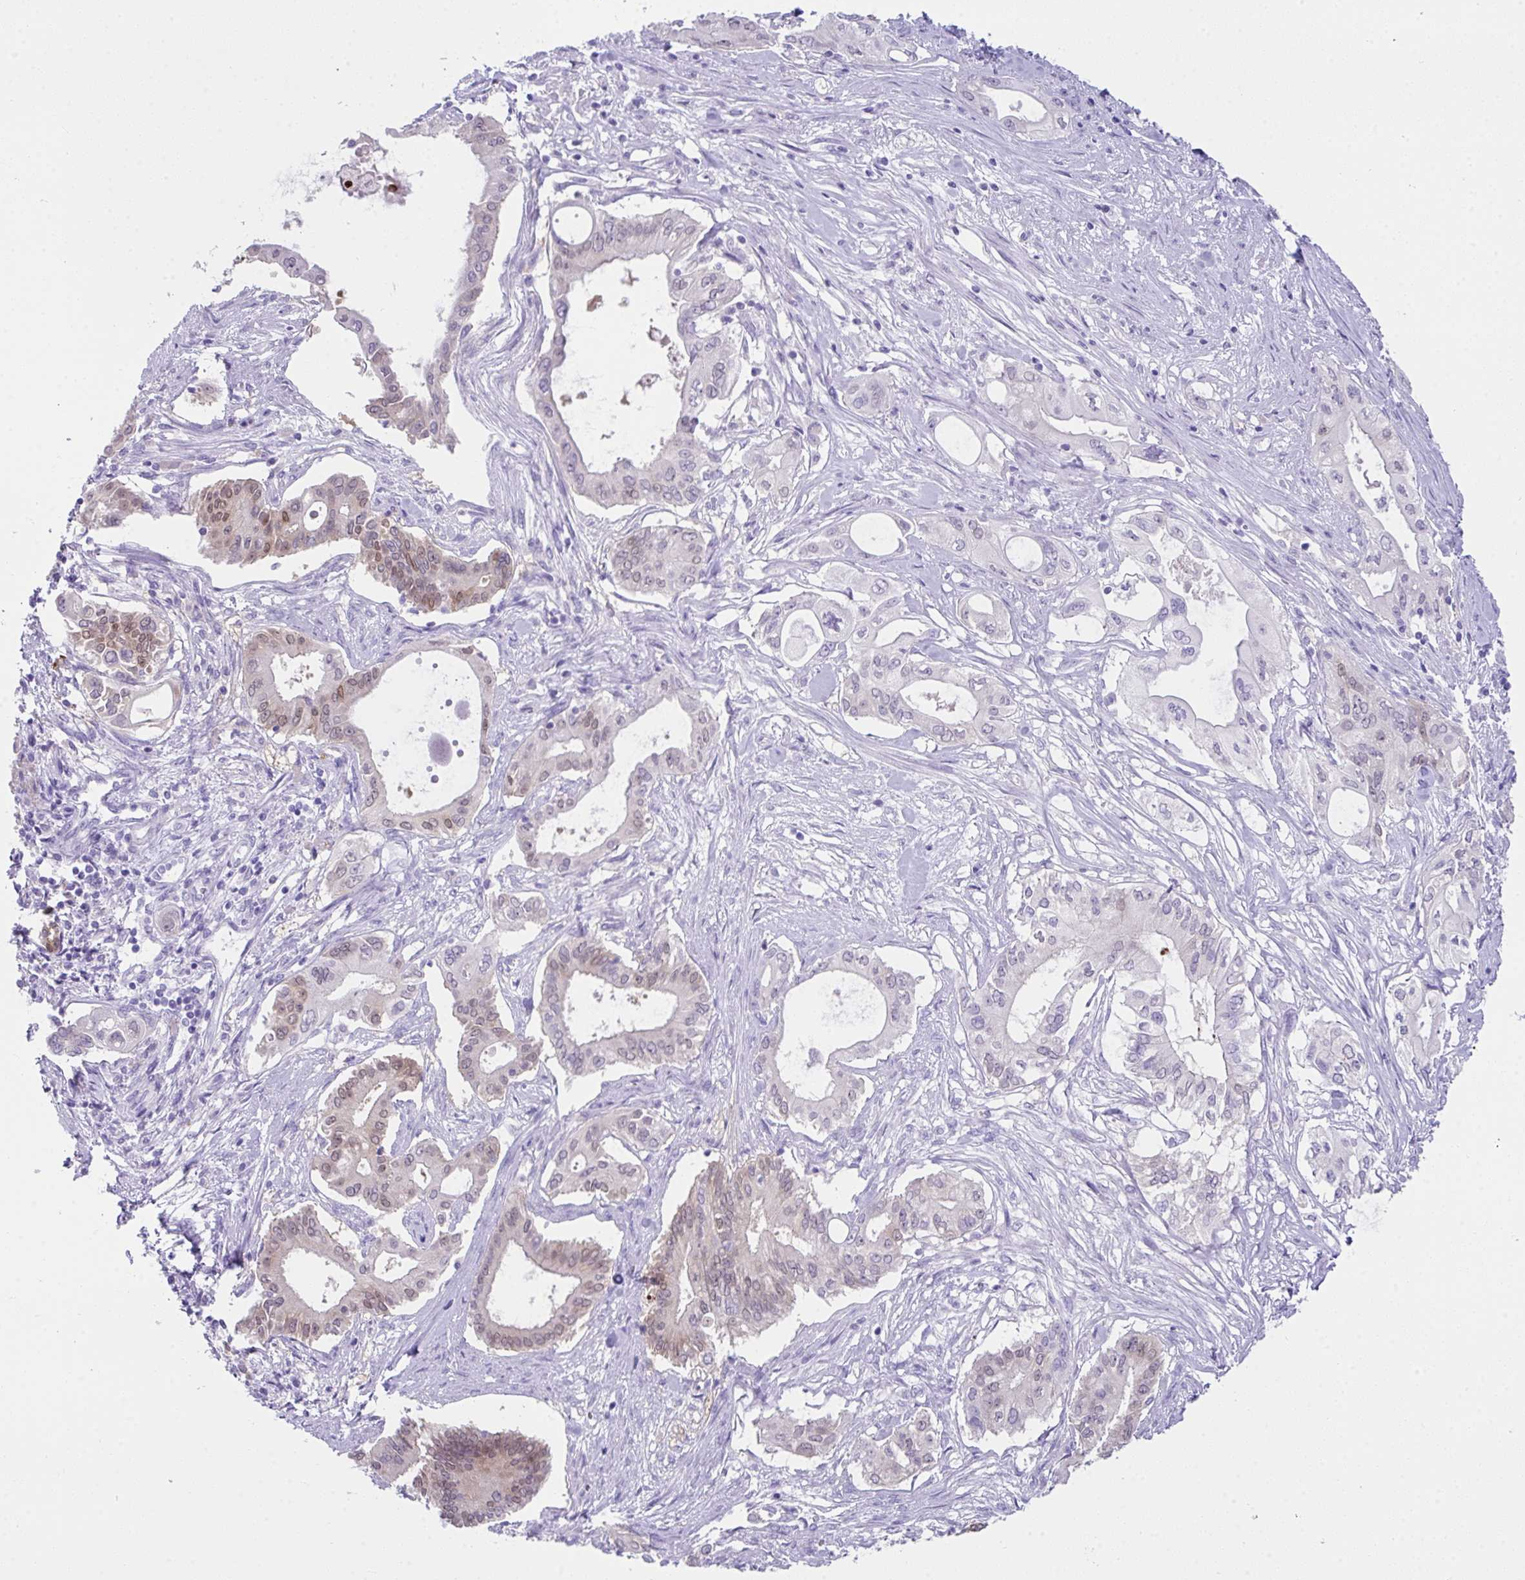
{"staining": {"intensity": "weak", "quantity": "25%-75%", "location": "nuclear"}, "tissue": "pancreatic cancer", "cell_type": "Tumor cells", "image_type": "cancer", "snomed": [{"axis": "morphology", "description": "Adenocarcinoma, NOS"}, {"axis": "topography", "description": "Pancreas"}], "caption": "DAB immunohistochemical staining of pancreatic adenocarcinoma reveals weak nuclear protein positivity in approximately 25%-75% of tumor cells.", "gene": "LGALS4", "patient": {"sex": "female", "age": 68}}